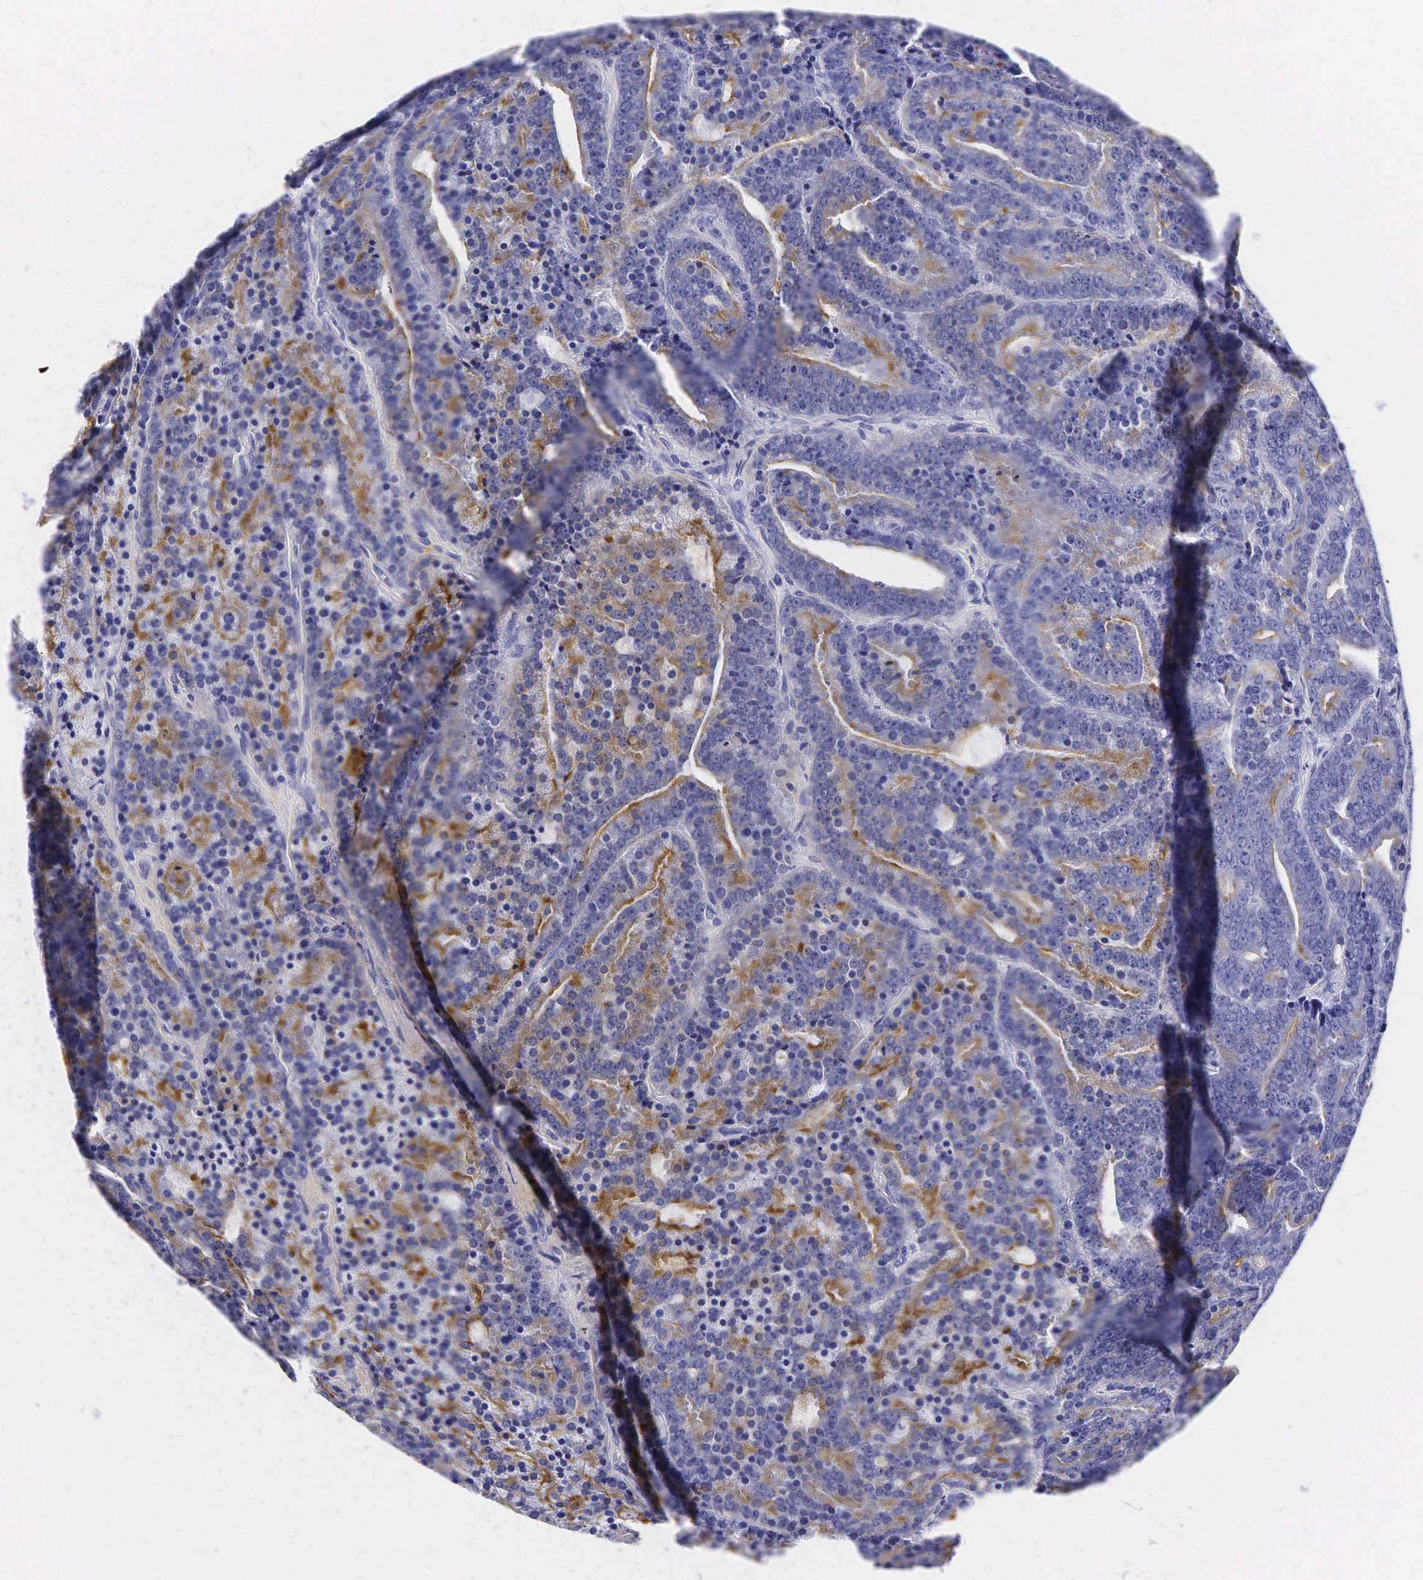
{"staining": {"intensity": "moderate", "quantity": "25%-75%", "location": "cytoplasmic/membranous"}, "tissue": "prostate cancer", "cell_type": "Tumor cells", "image_type": "cancer", "snomed": [{"axis": "morphology", "description": "Adenocarcinoma, Medium grade"}, {"axis": "topography", "description": "Prostate"}], "caption": "The immunohistochemical stain highlights moderate cytoplasmic/membranous expression in tumor cells of prostate cancer (adenocarcinoma (medium-grade)) tissue.", "gene": "KLK3", "patient": {"sex": "male", "age": 65}}